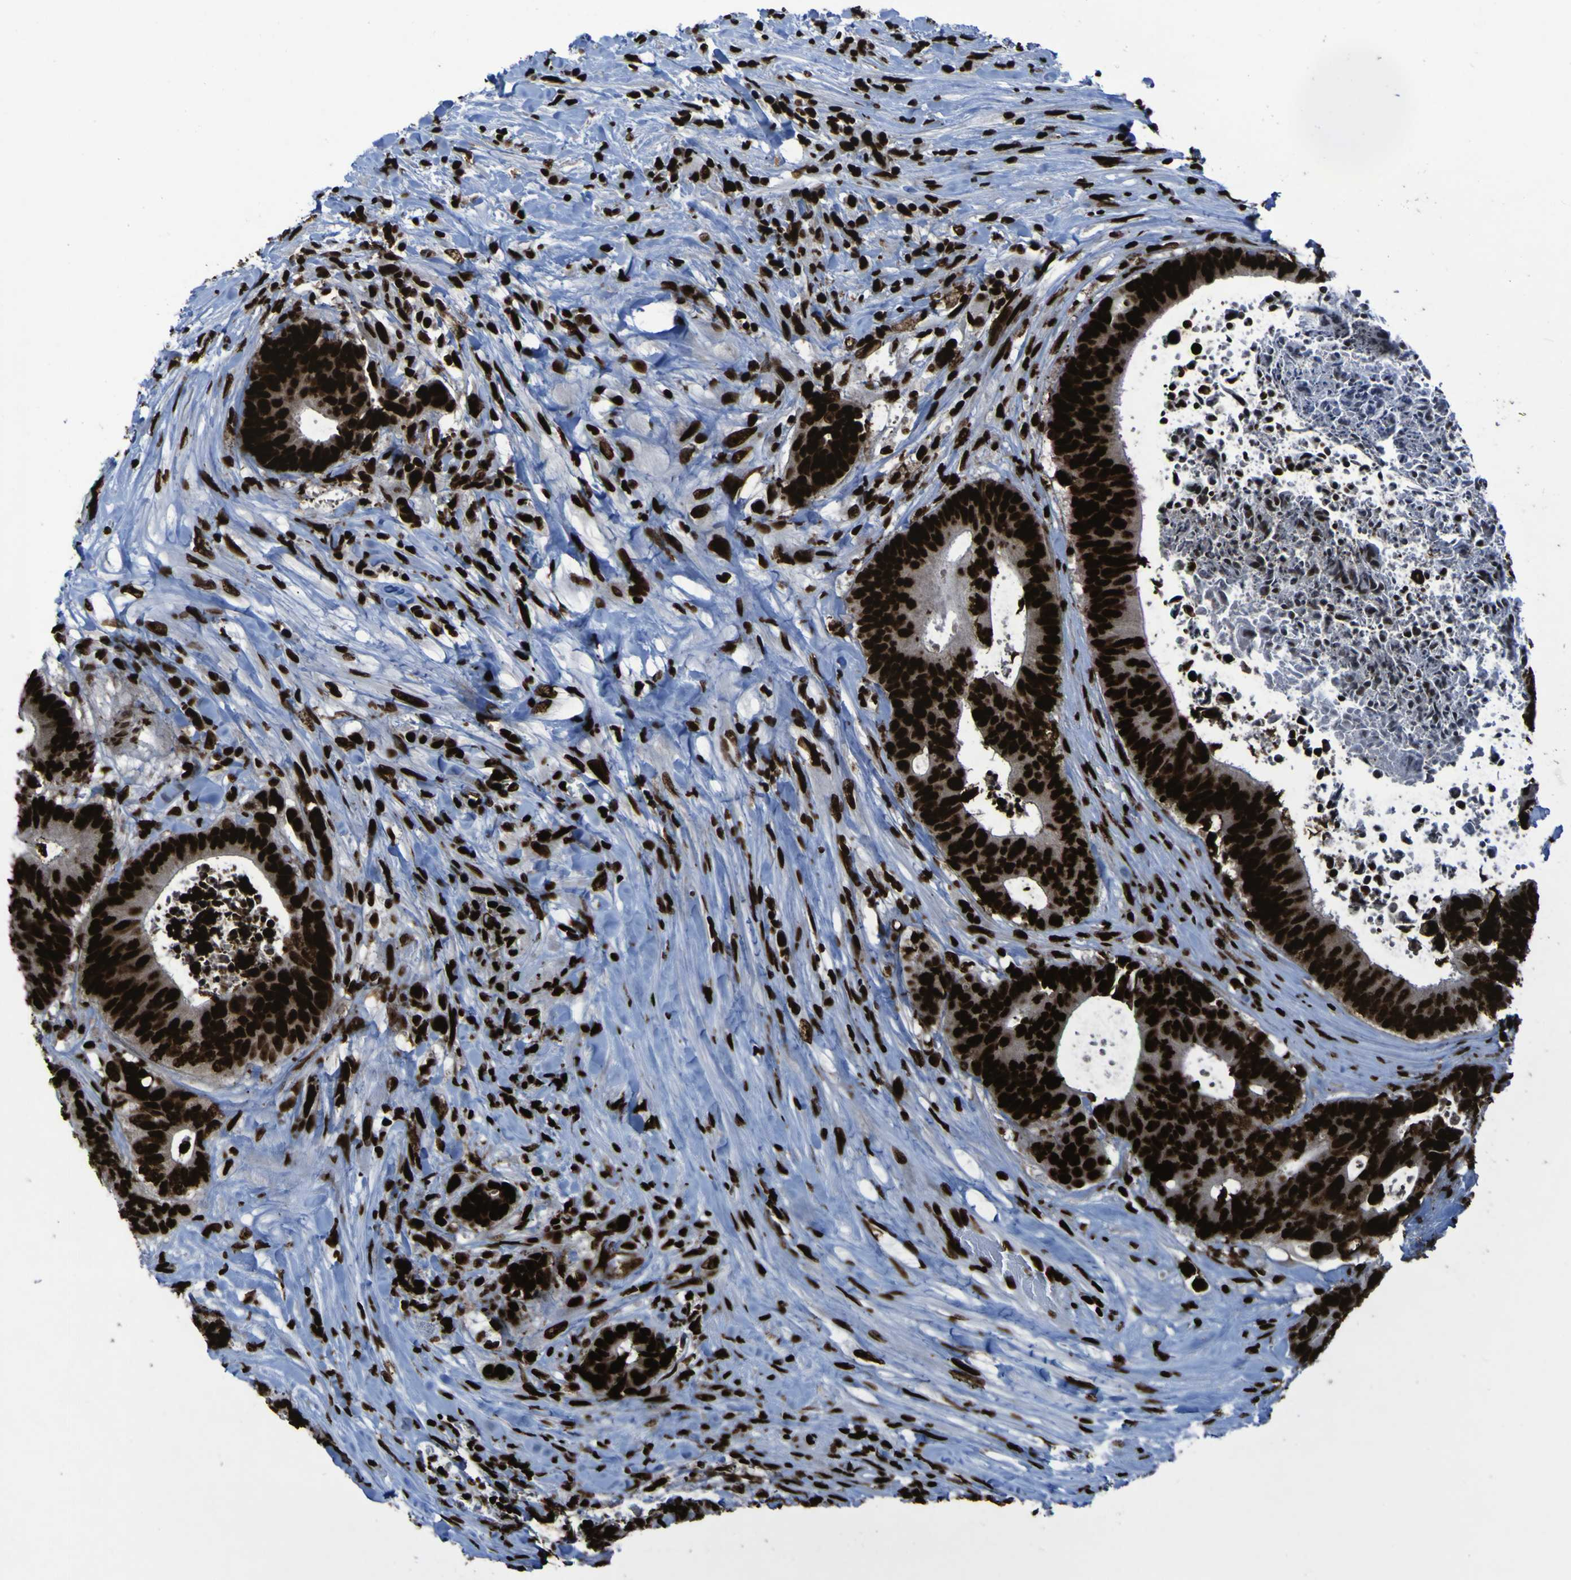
{"staining": {"intensity": "strong", "quantity": ">75%", "location": "nuclear"}, "tissue": "colorectal cancer", "cell_type": "Tumor cells", "image_type": "cancer", "snomed": [{"axis": "morphology", "description": "Adenocarcinoma, NOS"}, {"axis": "topography", "description": "Rectum"}], "caption": "Protein expression analysis of human colorectal cancer (adenocarcinoma) reveals strong nuclear expression in approximately >75% of tumor cells.", "gene": "NPM1", "patient": {"sex": "male", "age": 72}}